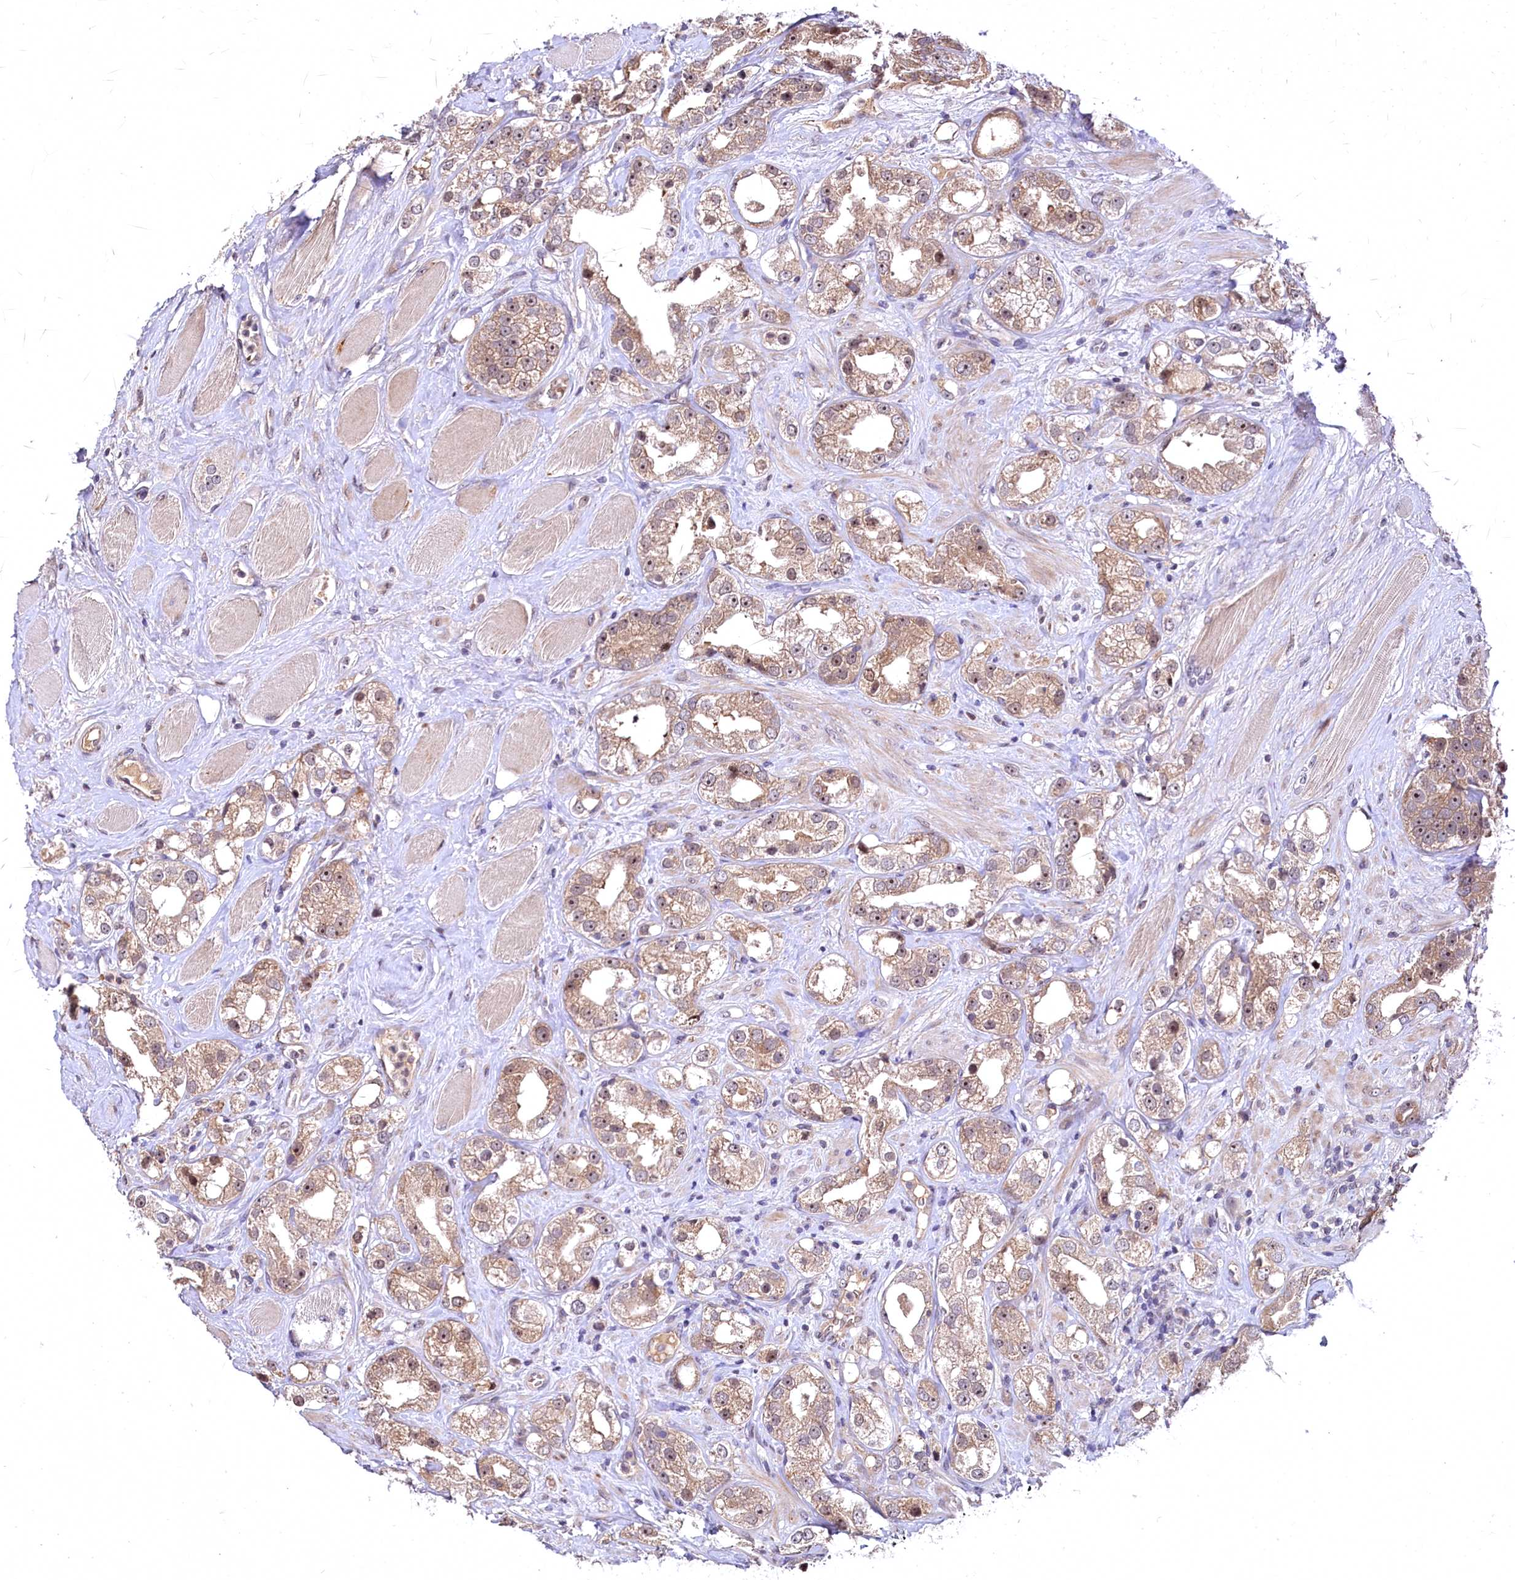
{"staining": {"intensity": "weak", "quantity": ">75%", "location": "cytoplasmic/membranous,nuclear"}, "tissue": "prostate cancer", "cell_type": "Tumor cells", "image_type": "cancer", "snomed": [{"axis": "morphology", "description": "Adenocarcinoma, NOS"}, {"axis": "topography", "description": "Prostate"}], "caption": "High-magnification brightfield microscopy of prostate adenocarcinoma stained with DAB (3,3'-diaminobenzidine) (brown) and counterstained with hematoxylin (blue). tumor cells exhibit weak cytoplasmic/membranous and nuclear staining is identified in about>75% of cells.", "gene": "N4BP2L1", "patient": {"sex": "male", "age": 79}}